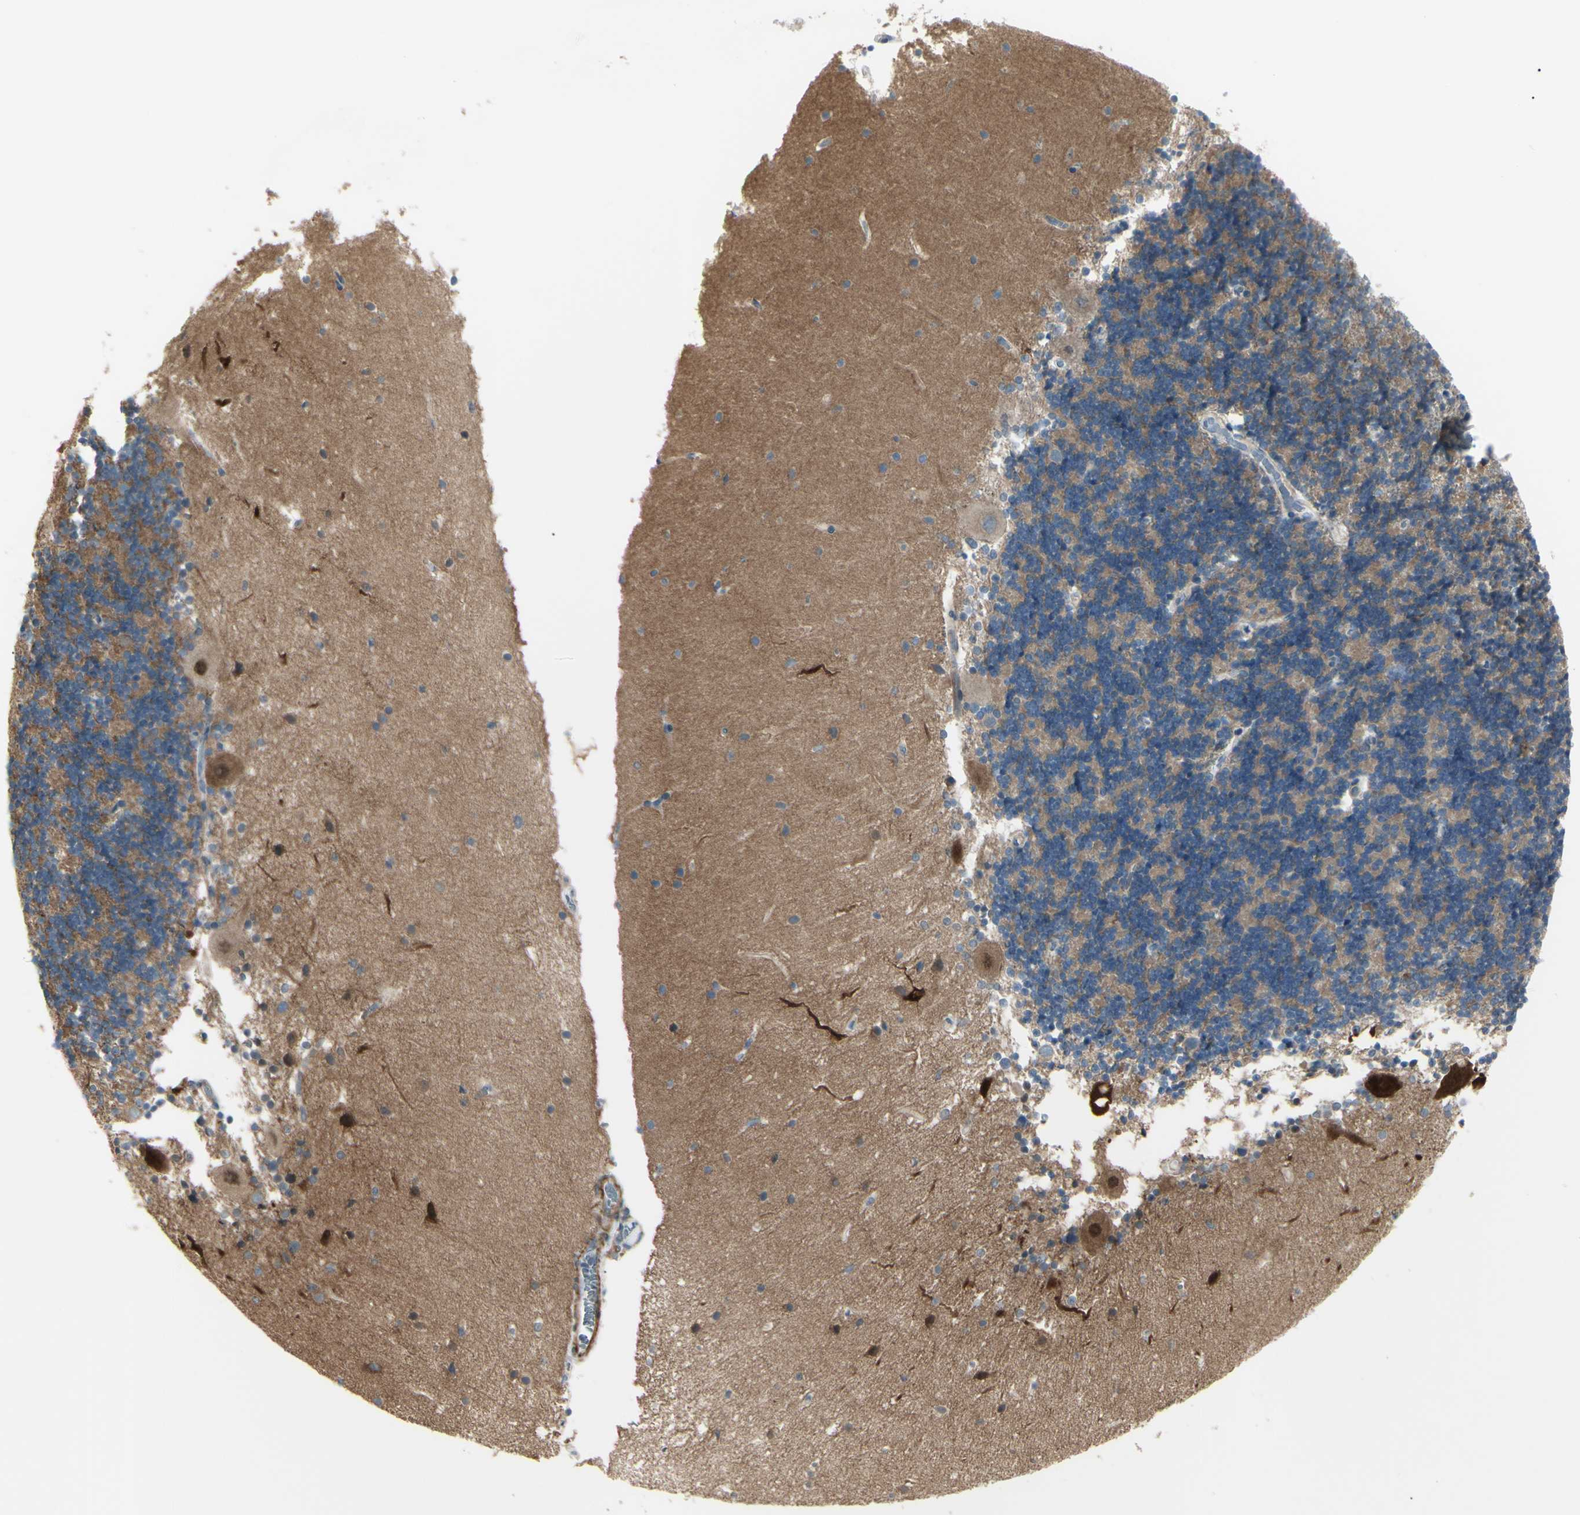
{"staining": {"intensity": "moderate", "quantity": "25%-75%", "location": "cytoplasmic/membranous"}, "tissue": "cerebellum", "cell_type": "Cells in granular layer", "image_type": "normal", "snomed": [{"axis": "morphology", "description": "Normal tissue, NOS"}, {"axis": "topography", "description": "Cerebellum"}], "caption": "Protein analysis of unremarkable cerebellum displays moderate cytoplasmic/membranous expression in approximately 25%-75% of cells in granular layer.", "gene": "LRRK1", "patient": {"sex": "female", "age": 54}}